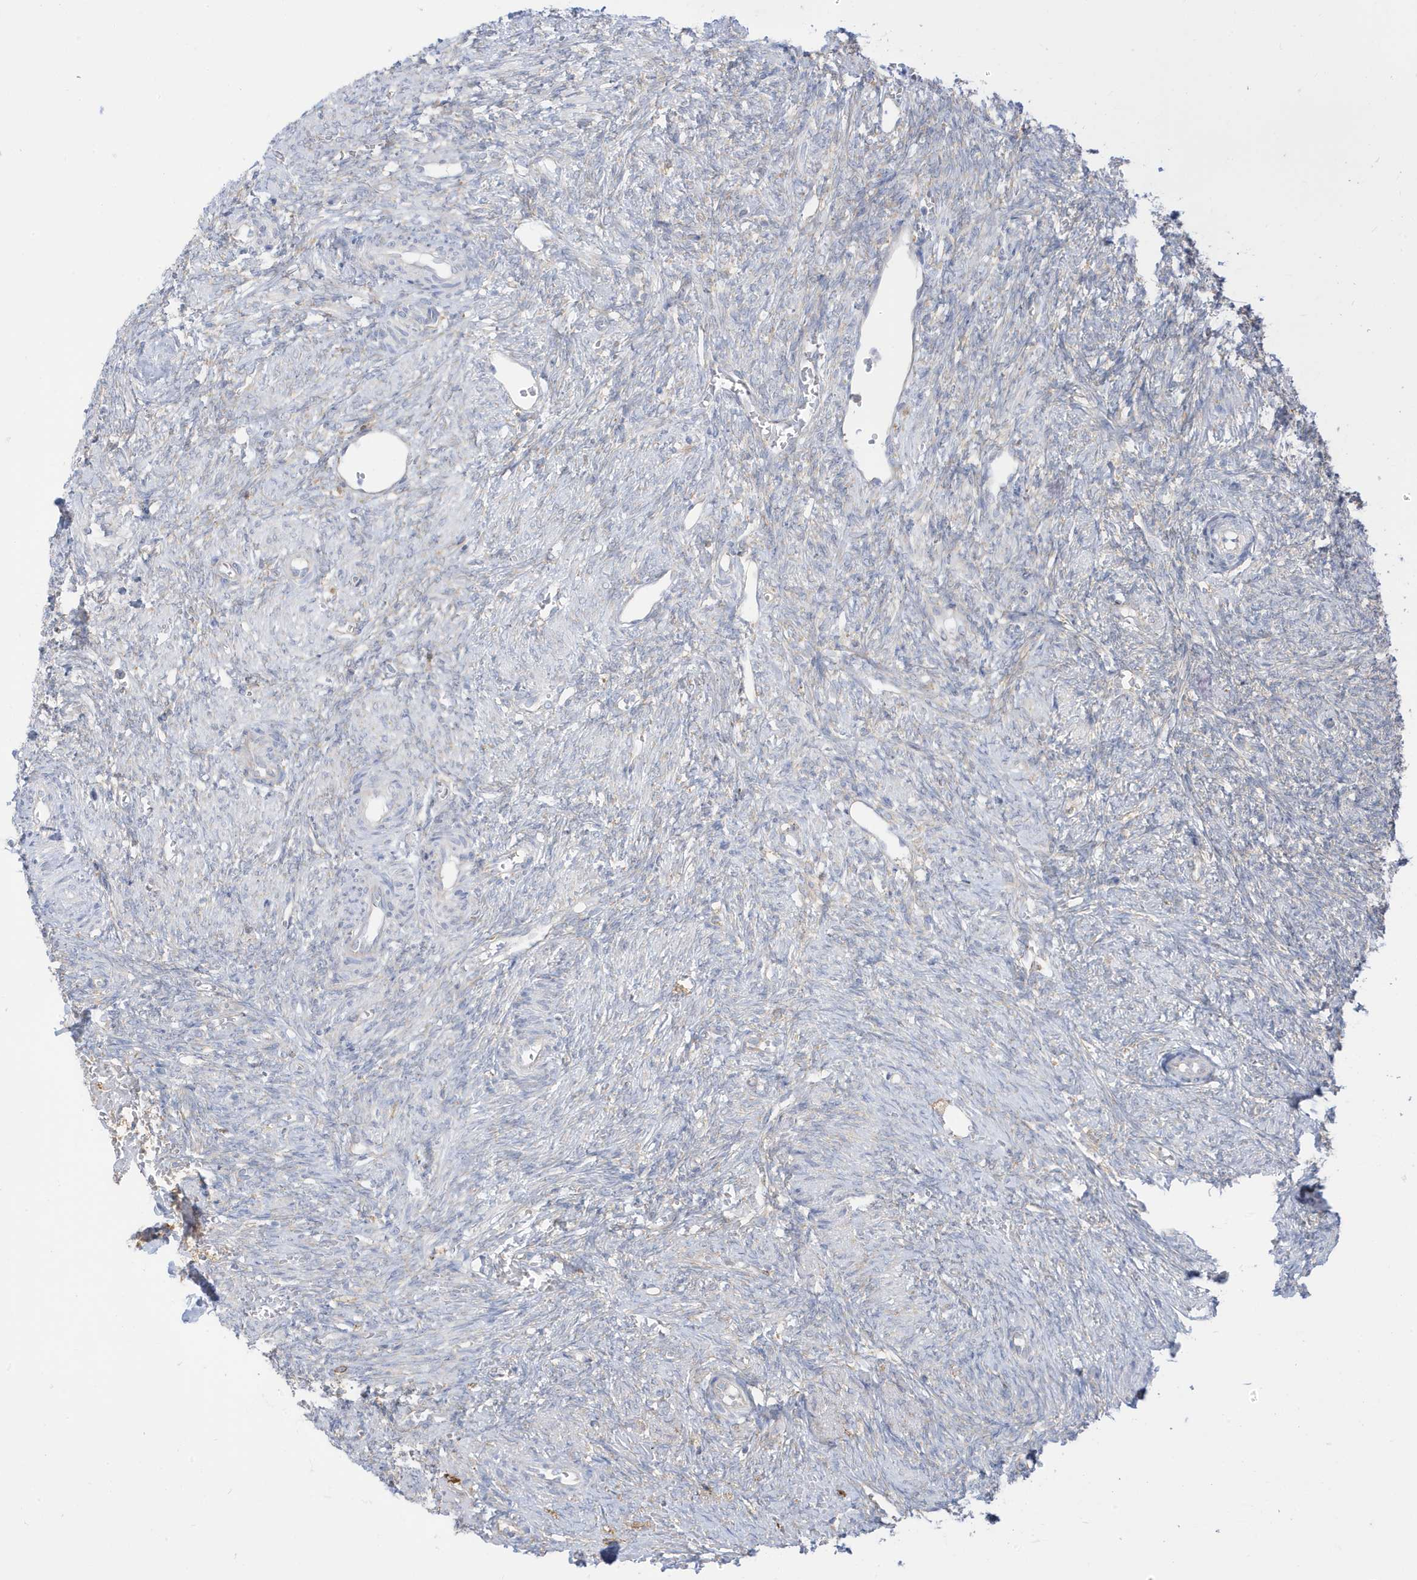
{"staining": {"intensity": "negative", "quantity": "none", "location": "none"}, "tissue": "ovary", "cell_type": "Ovarian stroma cells", "image_type": "normal", "snomed": [{"axis": "morphology", "description": "Normal tissue, NOS"}, {"axis": "topography", "description": "Ovary"}], "caption": "Immunohistochemistry (IHC) micrograph of unremarkable ovary: ovary stained with DAB displays no significant protein expression in ovarian stroma cells. The staining is performed using DAB brown chromogen with nuclei counter-stained in using hematoxylin.", "gene": "PDIA6", "patient": {"sex": "female", "age": 41}}